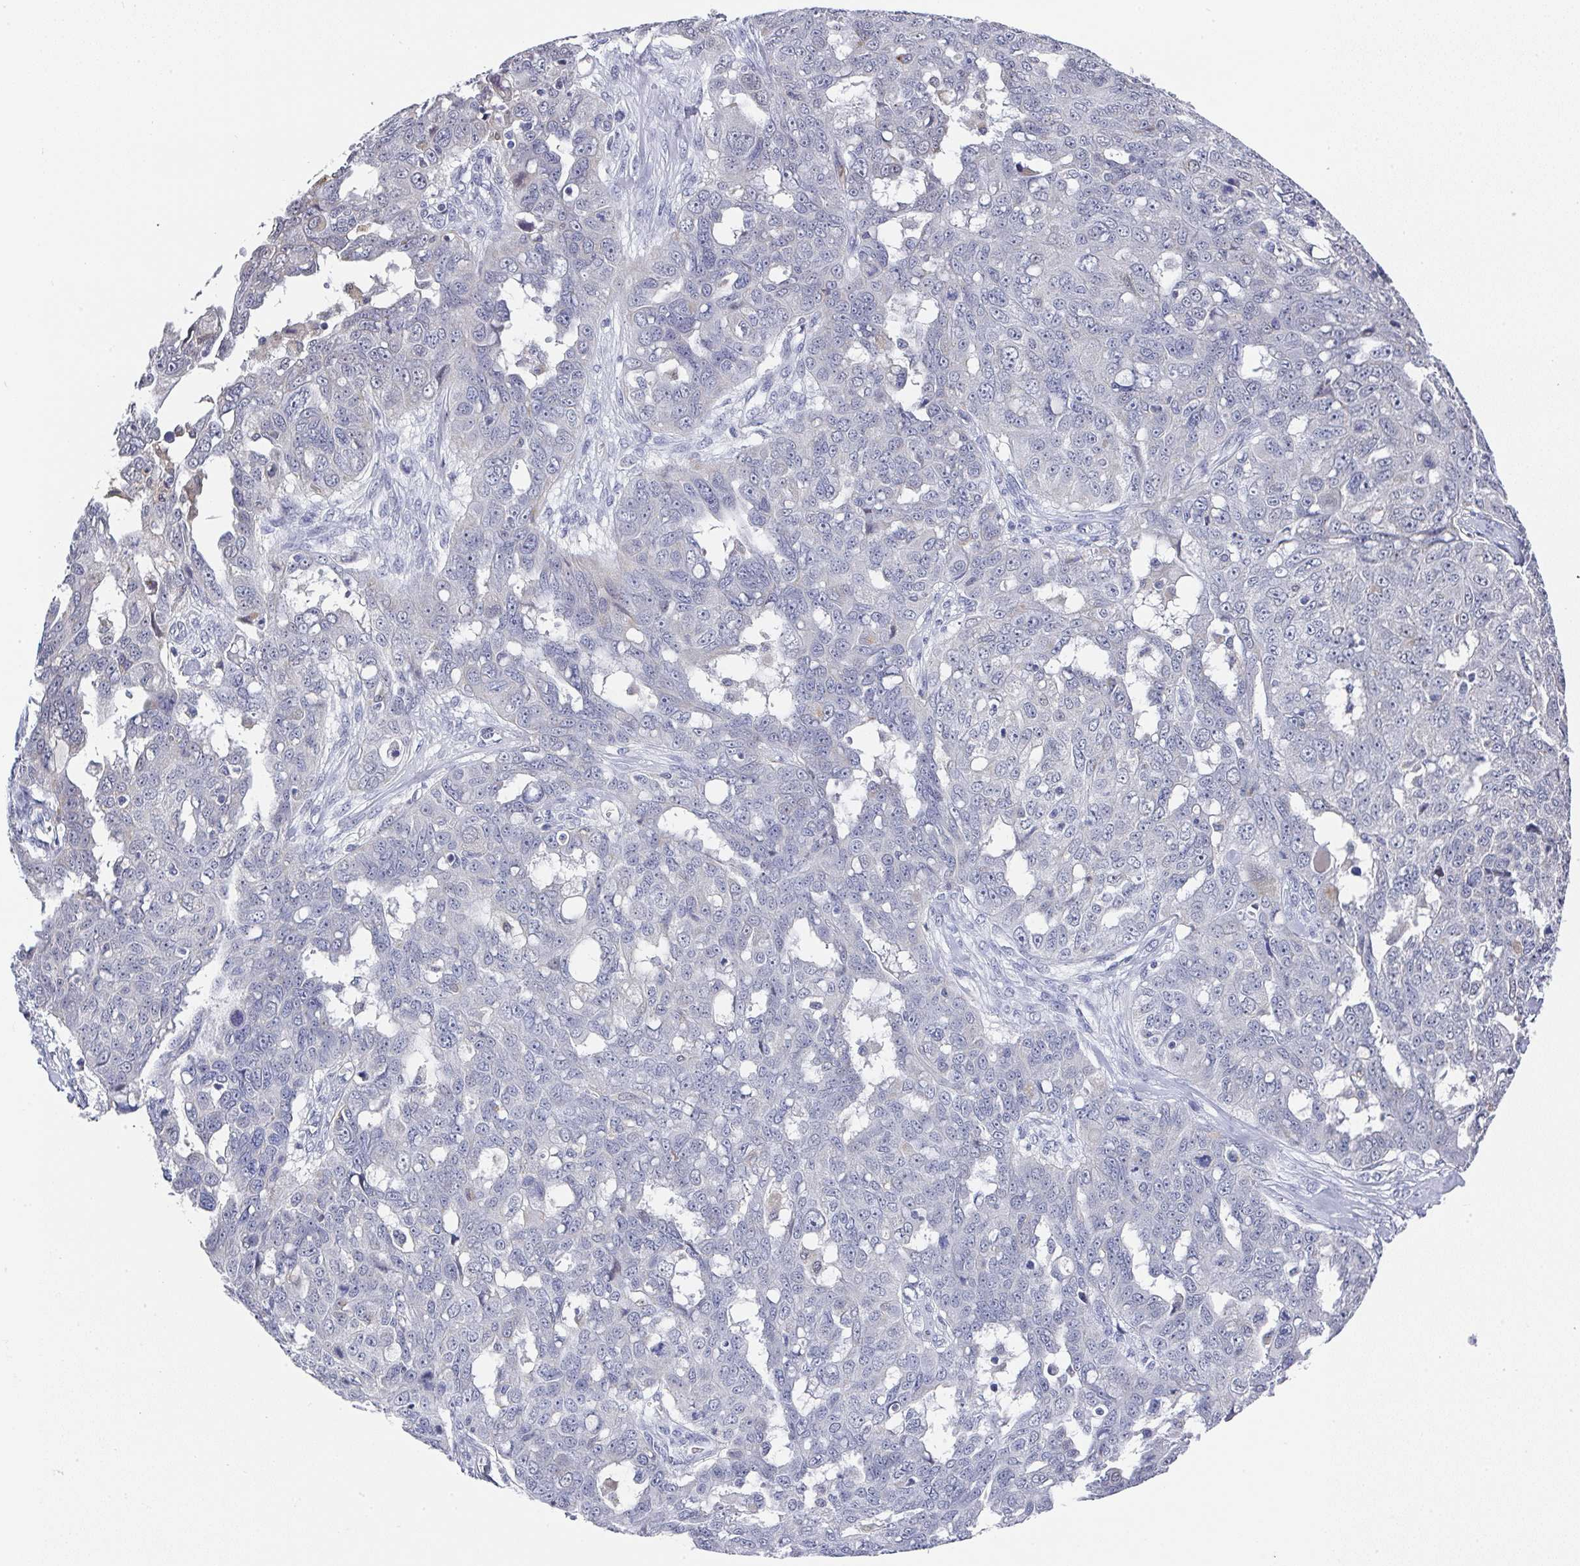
{"staining": {"intensity": "negative", "quantity": "none", "location": "none"}, "tissue": "ovarian cancer", "cell_type": "Tumor cells", "image_type": "cancer", "snomed": [{"axis": "morphology", "description": "Carcinoma, endometroid"}, {"axis": "topography", "description": "Ovary"}], "caption": "Tumor cells are negative for protein expression in human ovarian cancer (endometroid carcinoma).", "gene": "NCF1", "patient": {"sex": "female", "age": 70}}